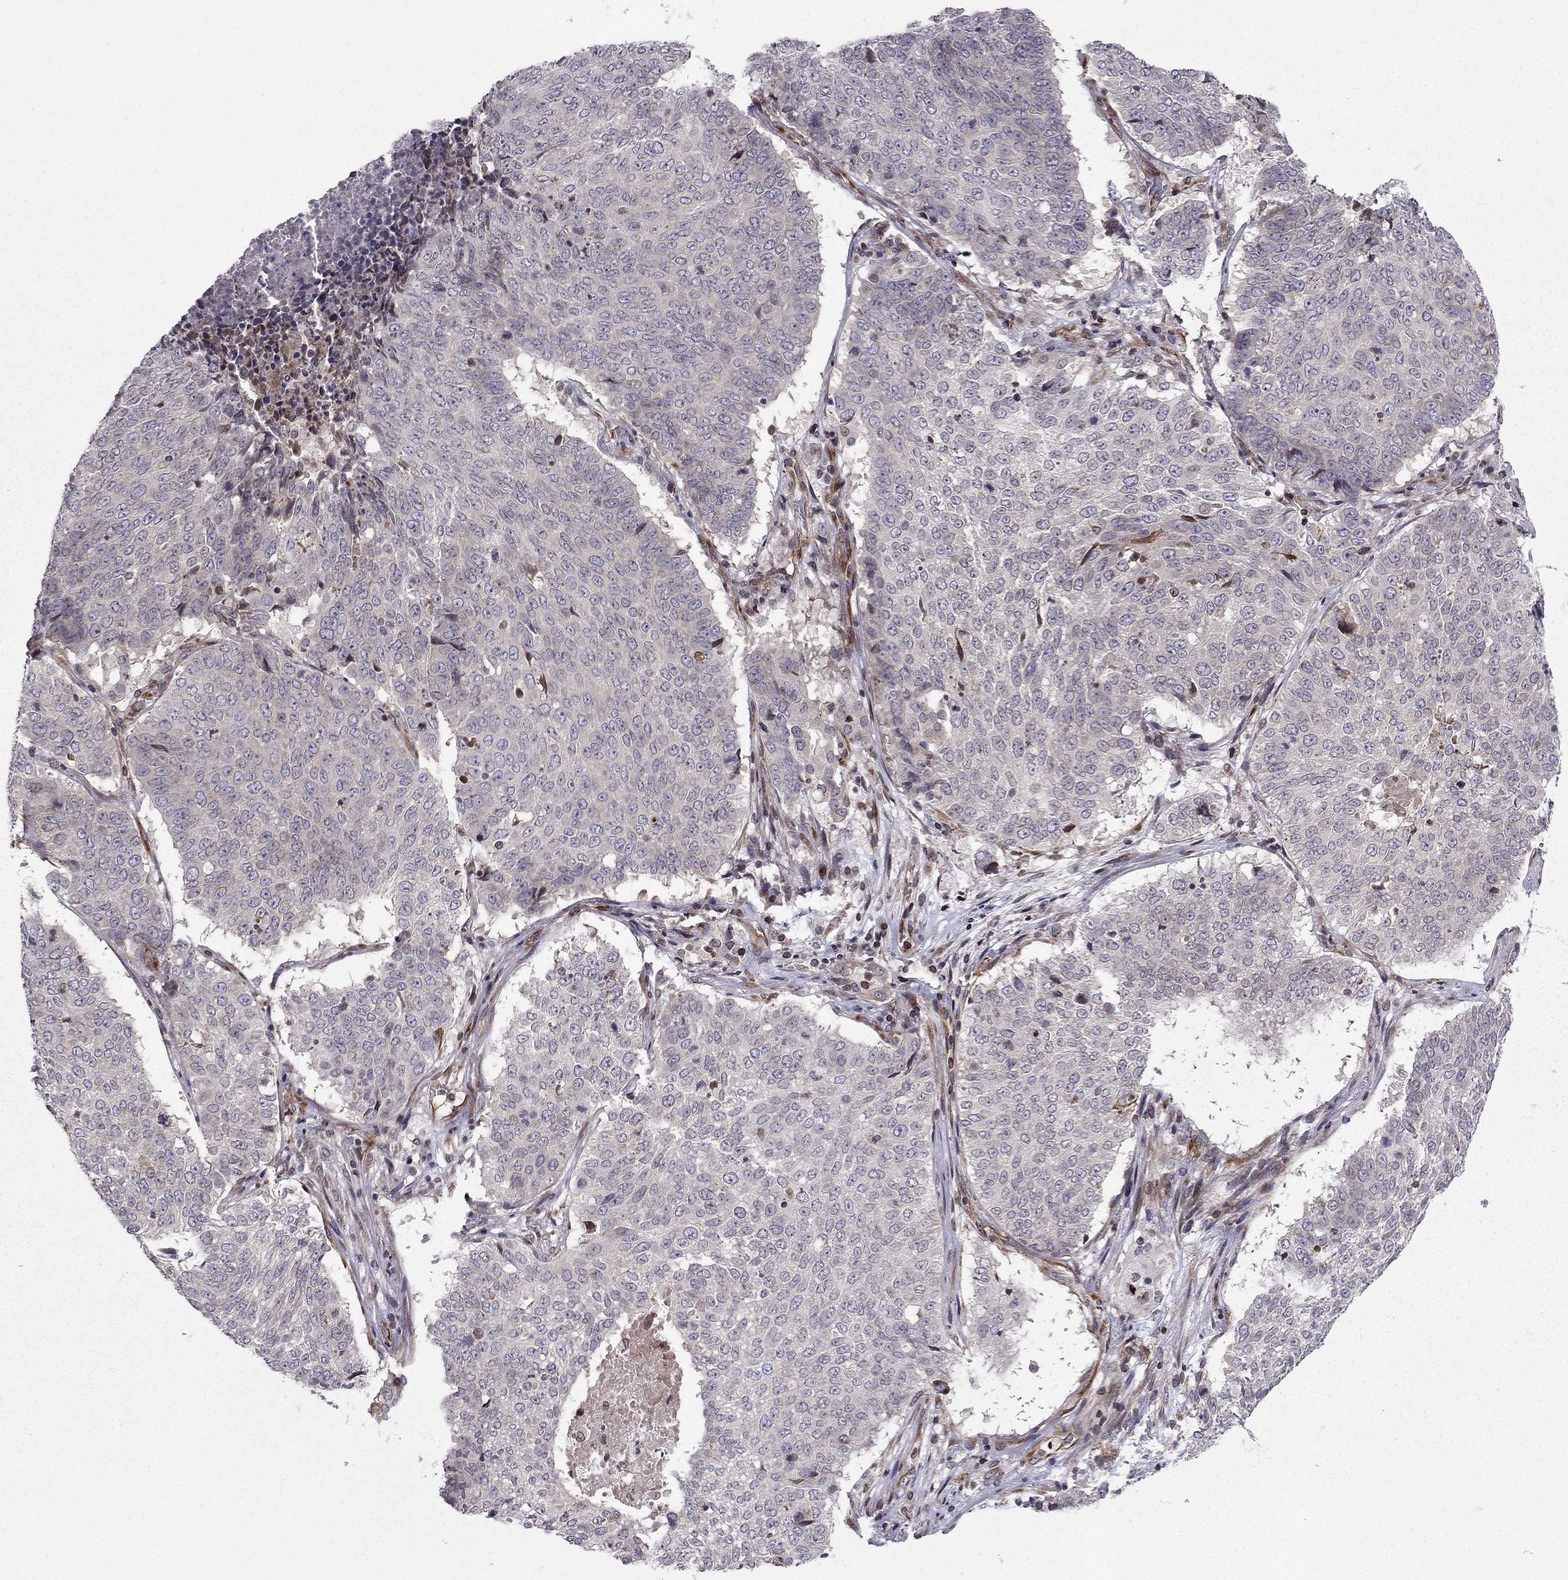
{"staining": {"intensity": "negative", "quantity": "none", "location": "none"}, "tissue": "lung cancer", "cell_type": "Tumor cells", "image_type": "cancer", "snomed": [{"axis": "morphology", "description": "Squamous cell carcinoma, NOS"}, {"axis": "topography", "description": "Lung"}], "caption": "Immunohistochemistry (IHC) of lung squamous cell carcinoma demonstrates no expression in tumor cells. The staining is performed using DAB brown chromogen with nuclei counter-stained in using hematoxylin.", "gene": "CDC42BPA", "patient": {"sex": "male", "age": 64}}